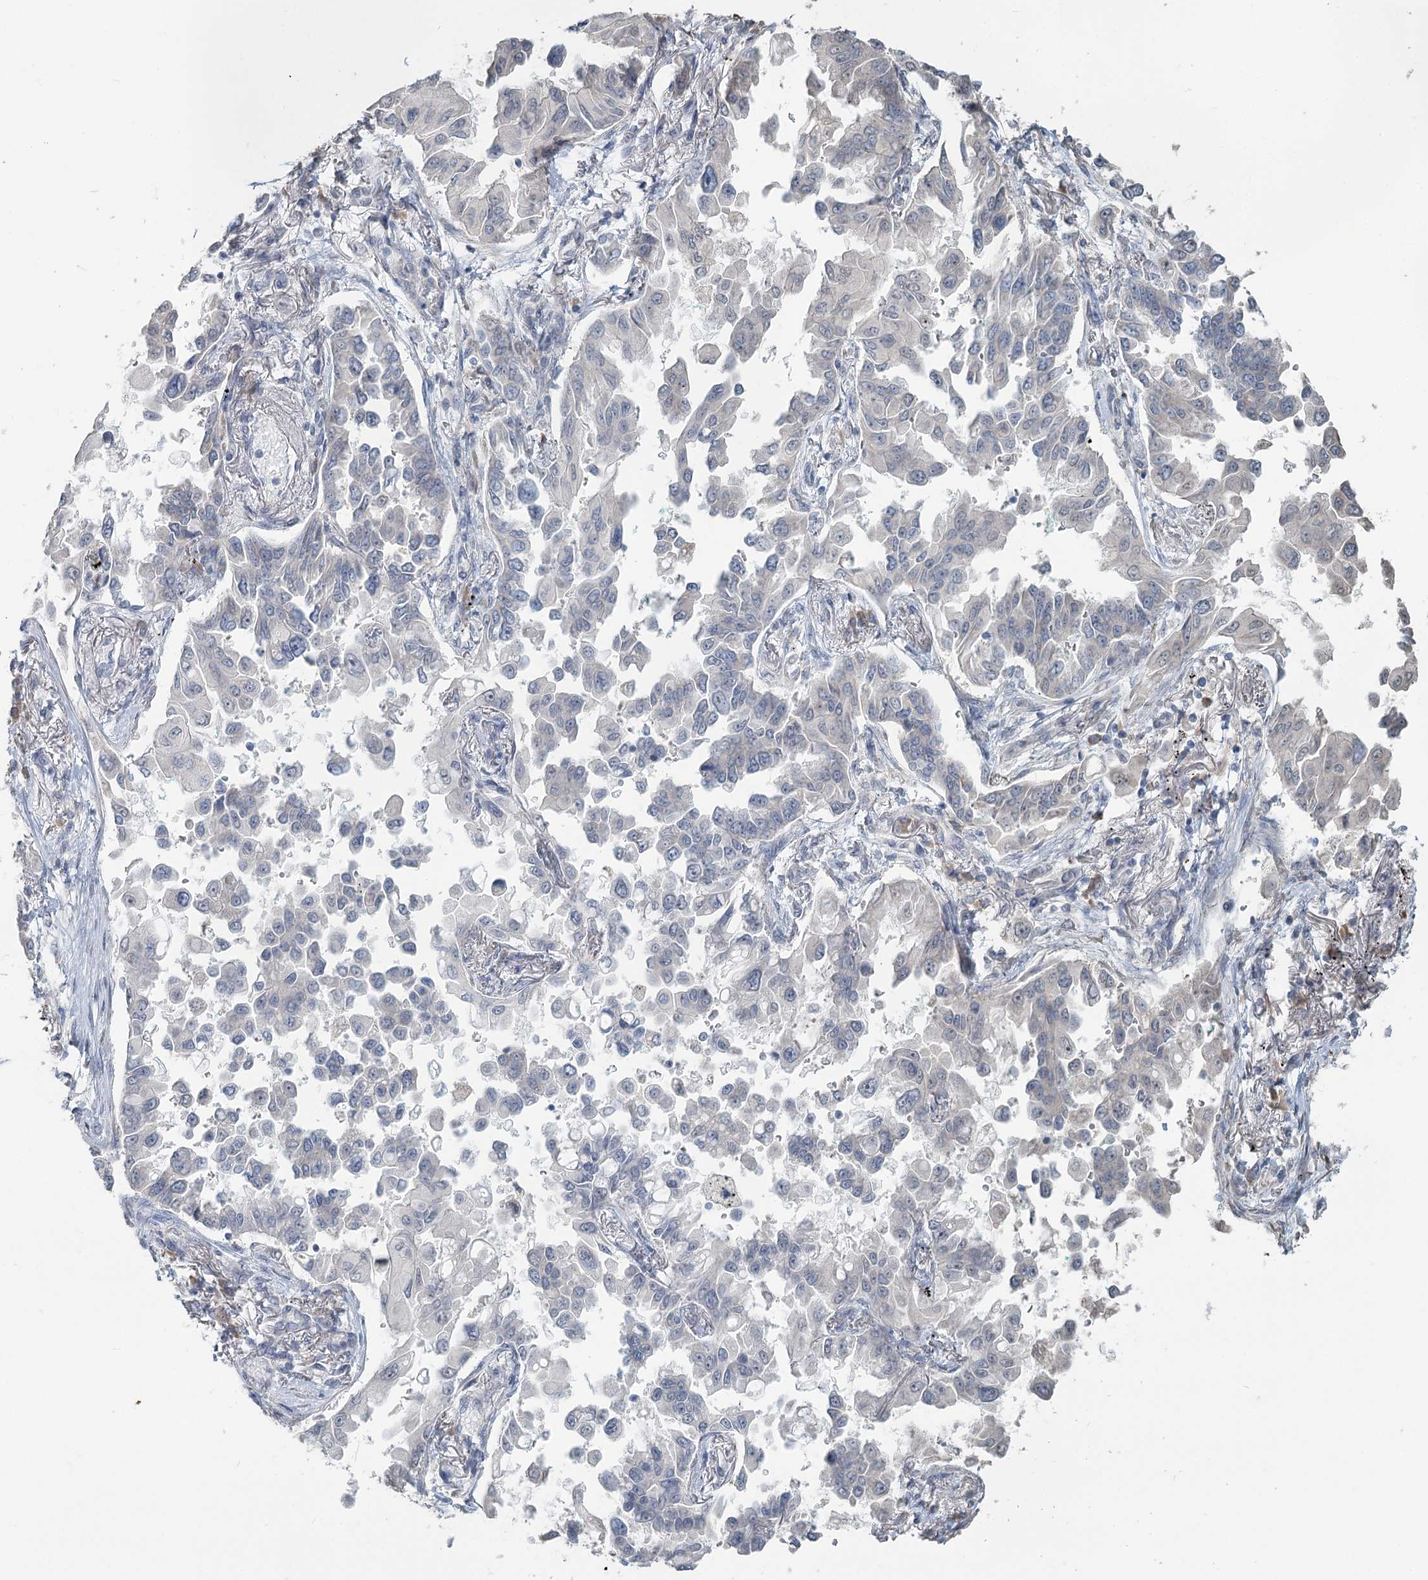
{"staining": {"intensity": "negative", "quantity": "none", "location": "none"}, "tissue": "lung cancer", "cell_type": "Tumor cells", "image_type": "cancer", "snomed": [{"axis": "morphology", "description": "Adenocarcinoma, NOS"}, {"axis": "topography", "description": "Lung"}], "caption": "An IHC photomicrograph of adenocarcinoma (lung) is shown. There is no staining in tumor cells of adenocarcinoma (lung). The staining is performed using DAB (3,3'-diaminobenzidine) brown chromogen with nuclei counter-stained in using hematoxylin.", "gene": "SLC9A3", "patient": {"sex": "female", "age": 67}}